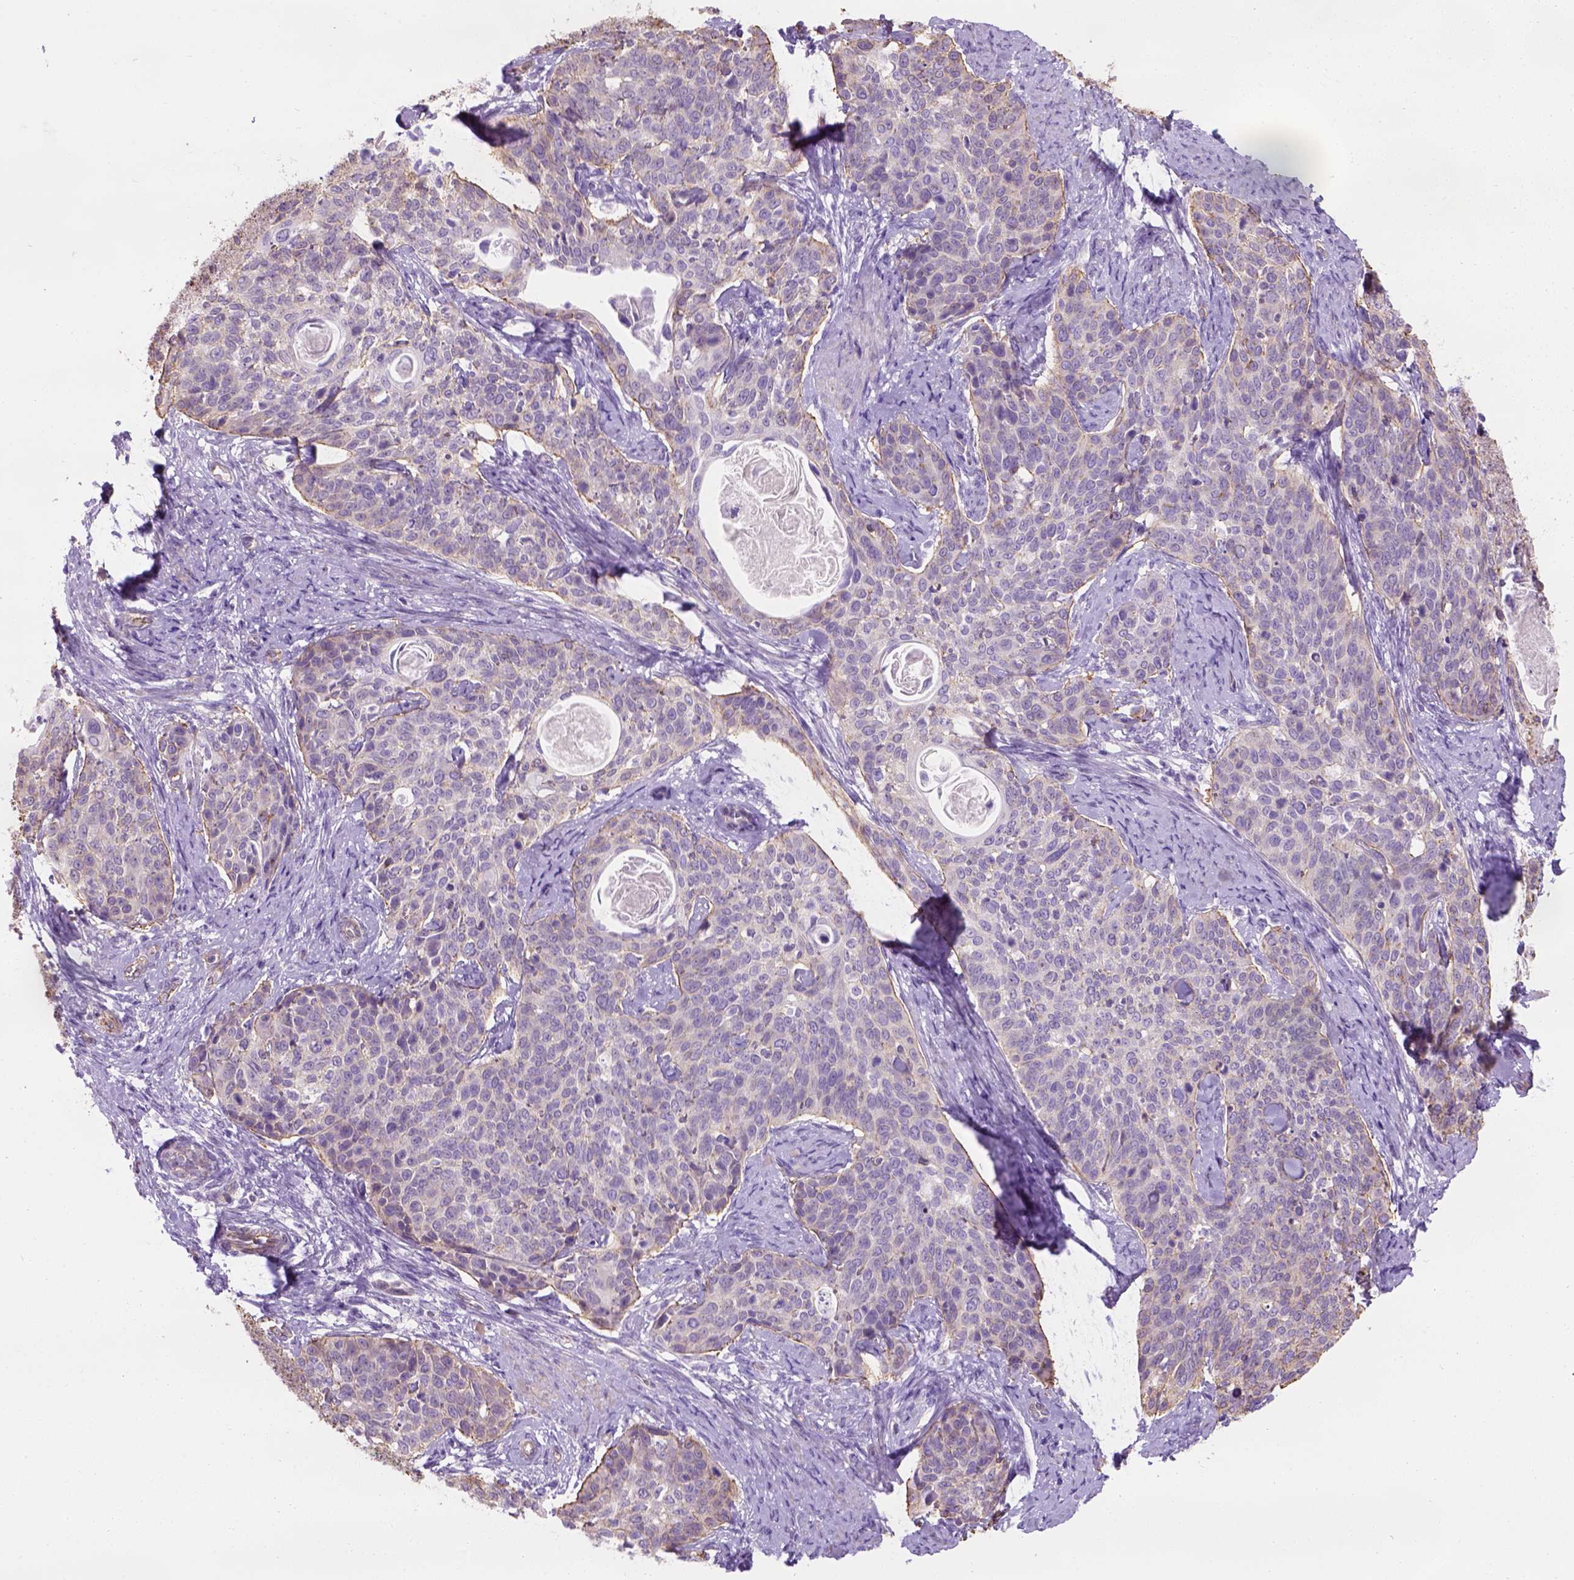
{"staining": {"intensity": "moderate", "quantity": "<25%", "location": "cytoplasmic/membranous"}, "tissue": "cervical cancer", "cell_type": "Tumor cells", "image_type": "cancer", "snomed": [{"axis": "morphology", "description": "Squamous cell carcinoma, NOS"}, {"axis": "topography", "description": "Cervix"}], "caption": "Immunohistochemistry photomicrograph of neoplastic tissue: human cervical squamous cell carcinoma stained using immunohistochemistry (IHC) demonstrates low levels of moderate protein expression localized specifically in the cytoplasmic/membranous of tumor cells, appearing as a cytoplasmic/membranous brown color.", "gene": "PHF7", "patient": {"sex": "female", "age": 69}}